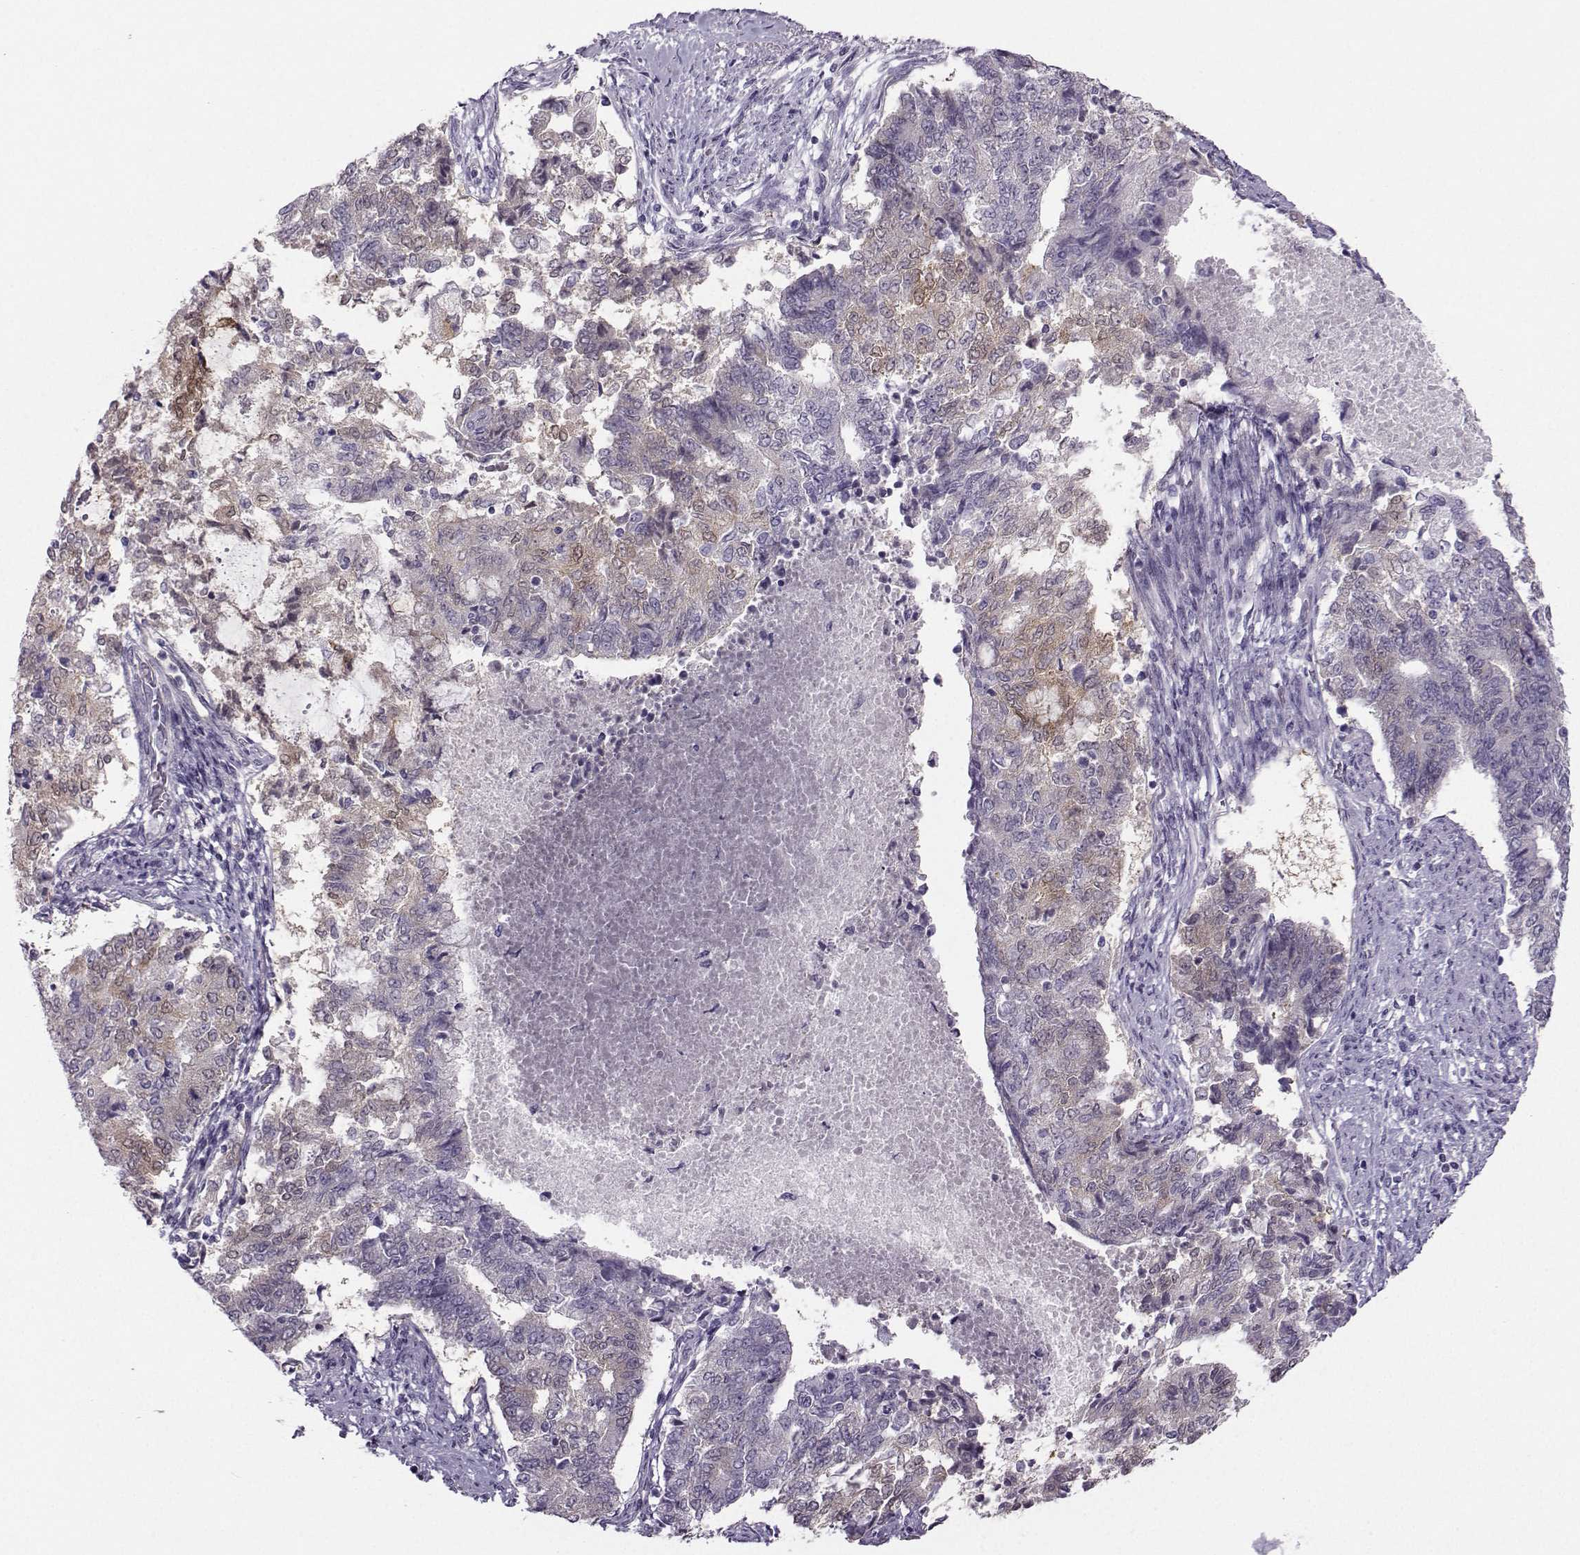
{"staining": {"intensity": "moderate", "quantity": "<25%", "location": "cytoplasmic/membranous"}, "tissue": "endometrial cancer", "cell_type": "Tumor cells", "image_type": "cancer", "snomed": [{"axis": "morphology", "description": "Adenocarcinoma, NOS"}, {"axis": "topography", "description": "Endometrium"}], "caption": "Immunohistochemical staining of endometrial adenocarcinoma shows low levels of moderate cytoplasmic/membranous expression in approximately <25% of tumor cells.", "gene": "NQO1", "patient": {"sex": "female", "age": 65}}